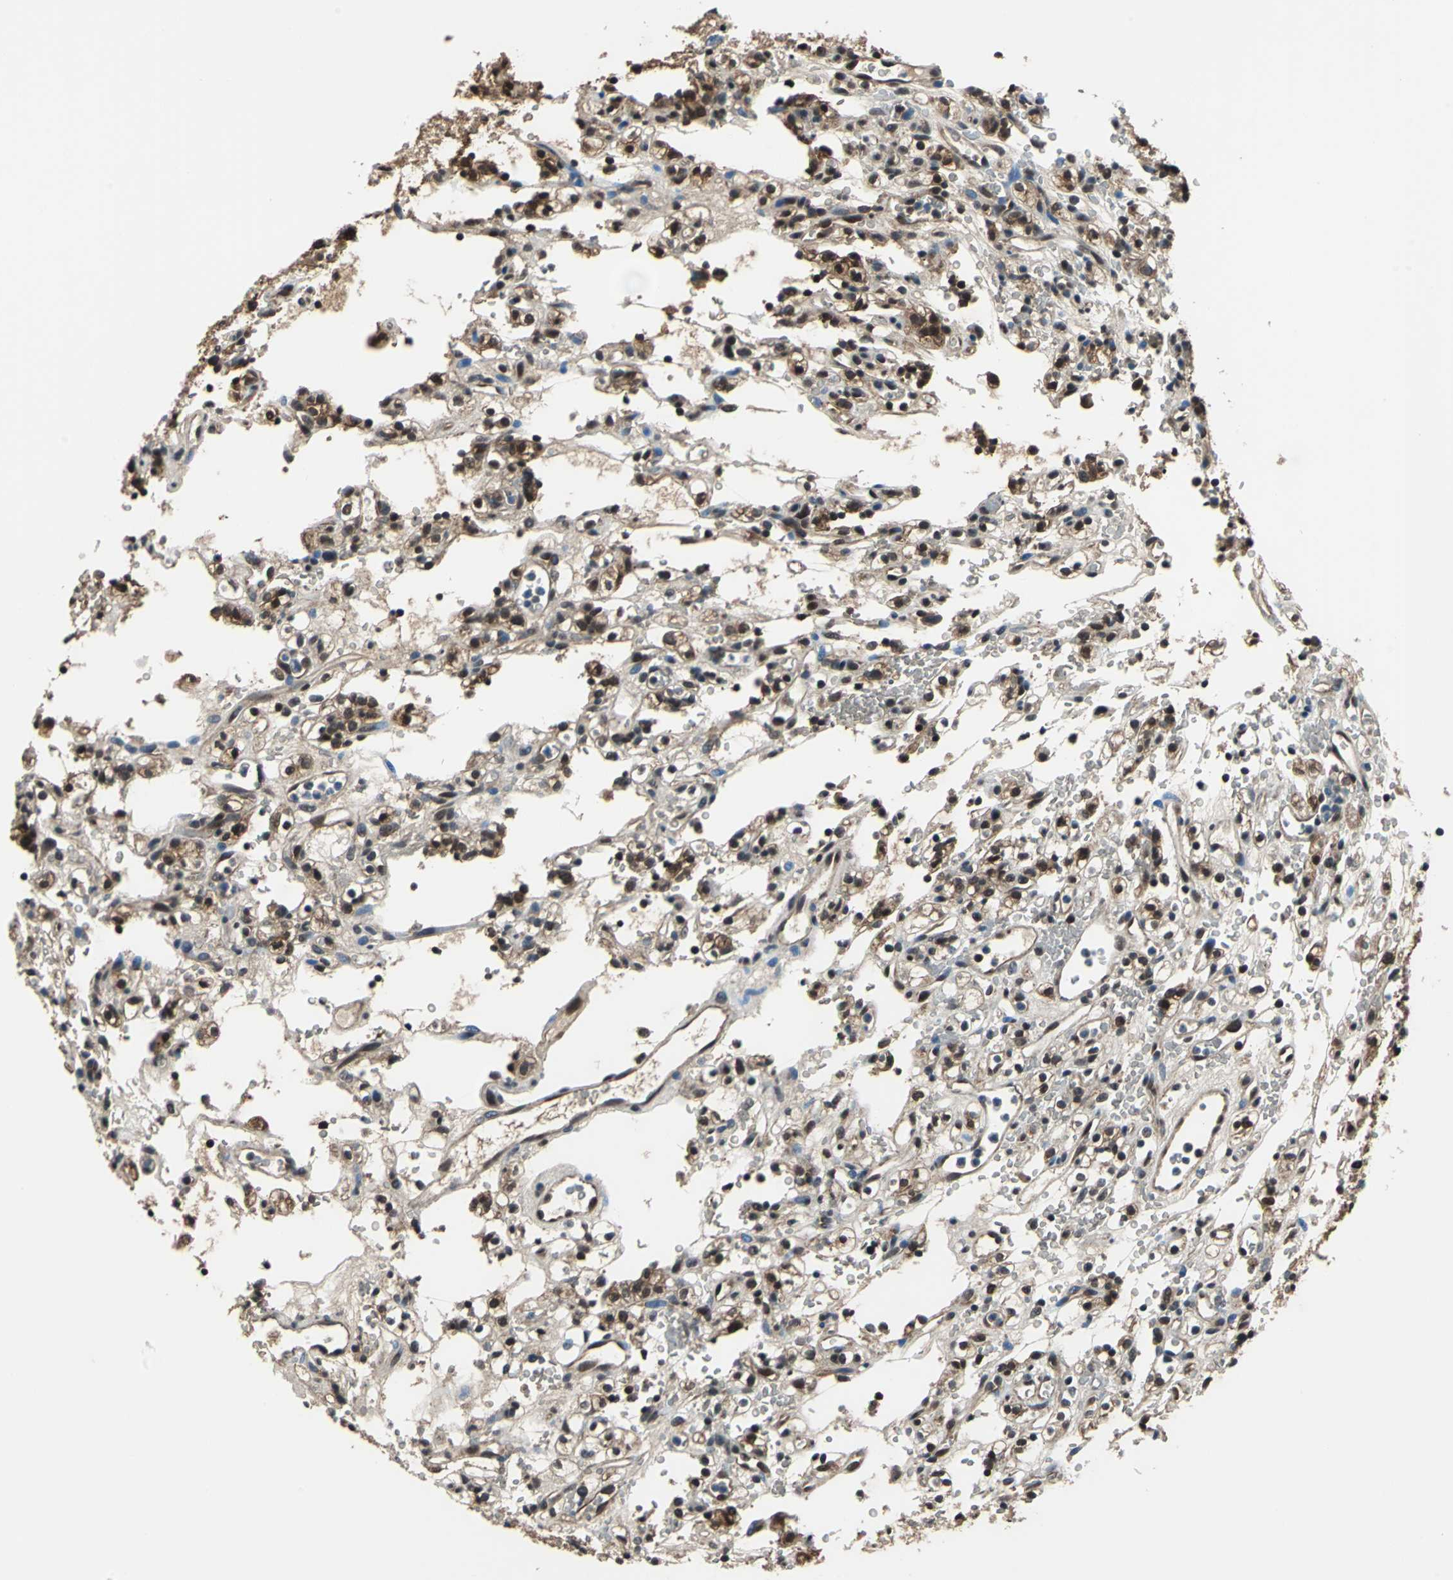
{"staining": {"intensity": "moderate", "quantity": ">75%", "location": "cytoplasmic/membranous,nuclear"}, "tissue": "renal cancer", "cell_type": "Tumor cells", "image_type": "cancer", "snomed": [{"axis": "morphology", "description": "Normal tissue, NOS"}, {"axis": "morphology", "description": "Adenocarcinoma, NOS"}, {"axis": "topography", "description": "Kidney"}], "caption": "High-magnification brightfield microscopy of adenocarcinoma (renal) stained with DAB (3,3'-diaminobenzidine) (brown) and counterstained with hematoxylin (blue). tumor cells exhibit moderate cytoplasmic/membranous and nuclear expression is seen in about>75% of cells.", "gene": "PSME1", "patient": {"sex": "female", "age": 72}}